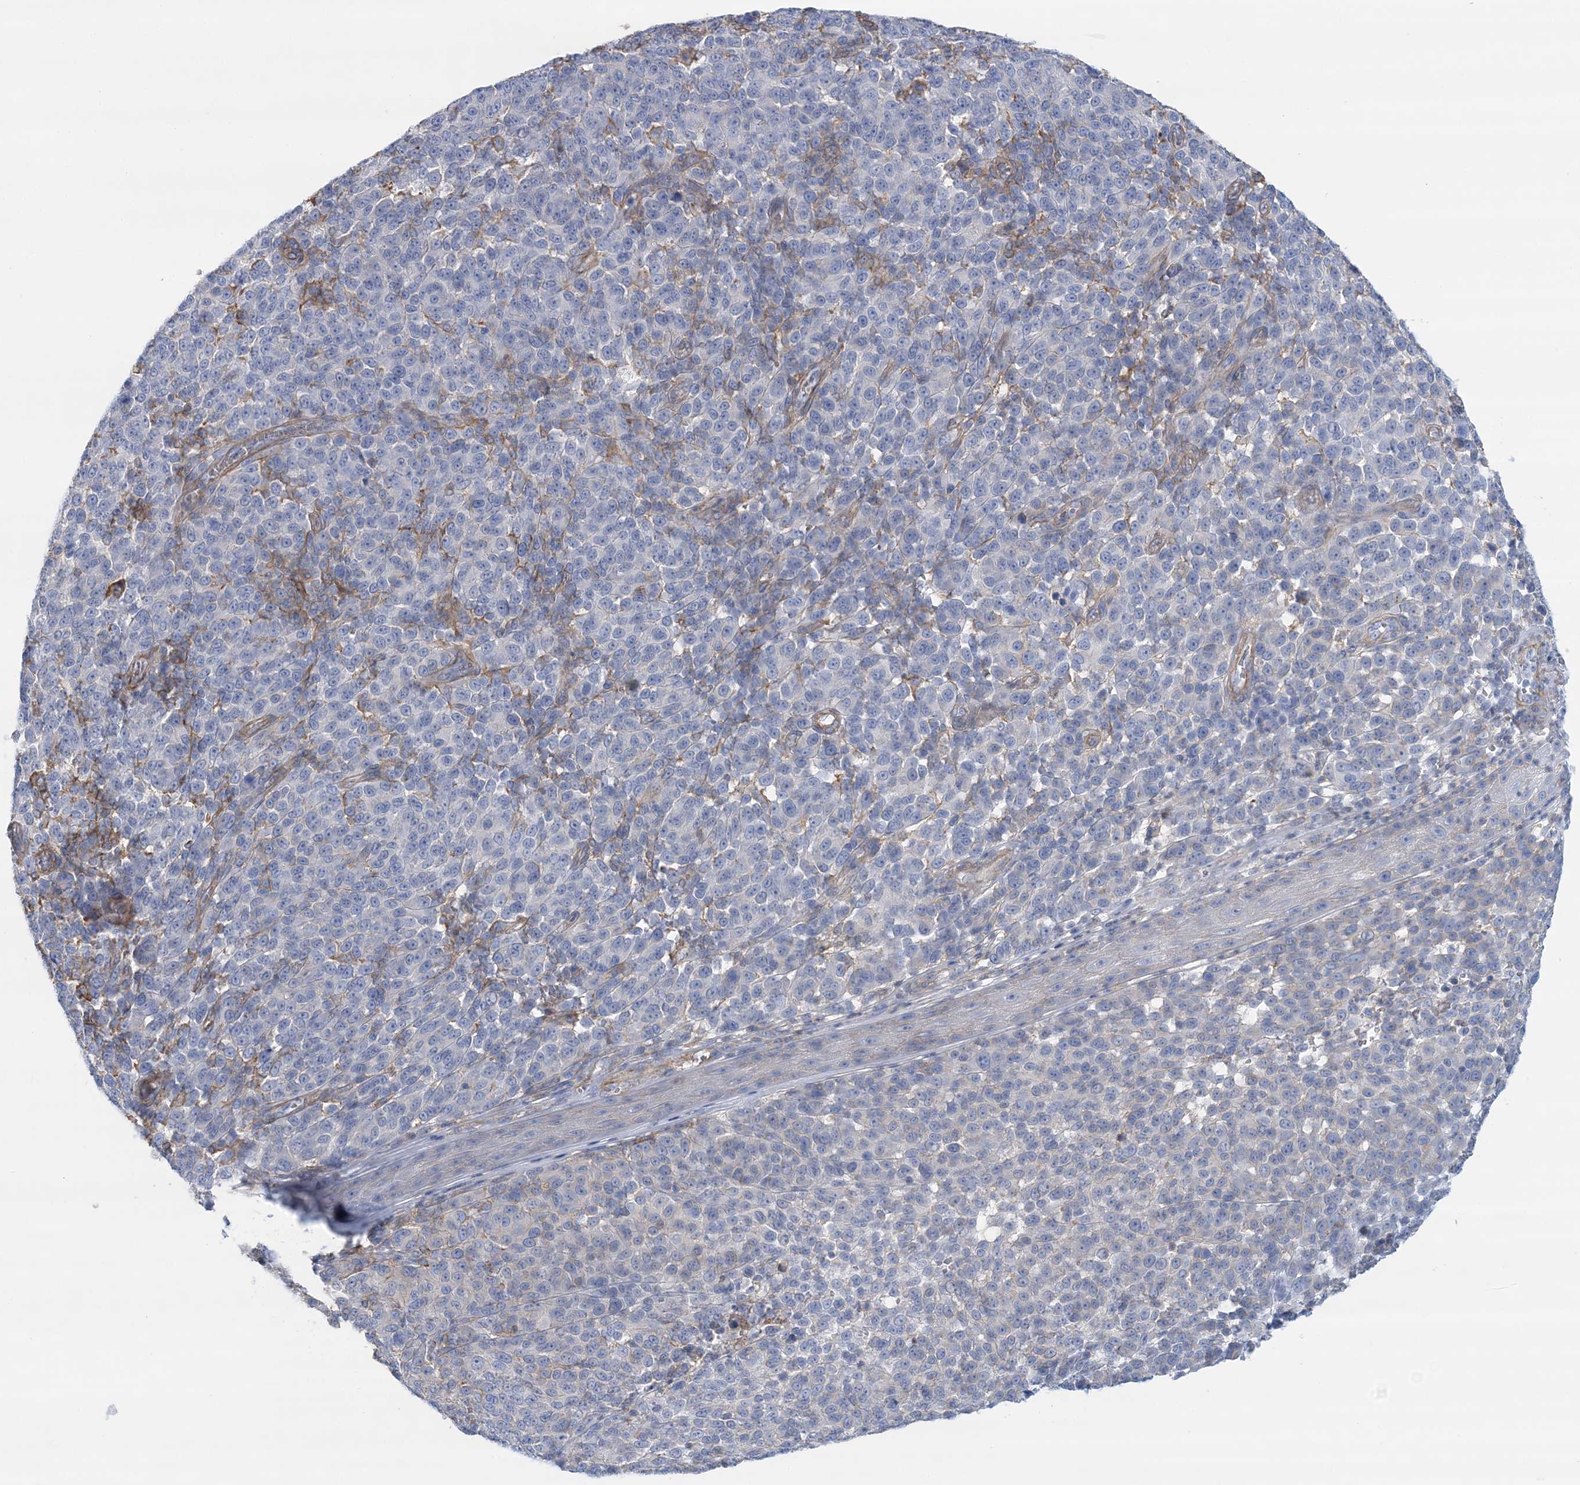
{"staining": {"intensity": "negative", "quantity": "none", "location": "none"}, "tissue": "melanoma", "cell_type": "Tumor cells", "image_type": "cancer", "snomed": [{"axis": "morphology", "description": "Malignant melanoma, NOS"}, {"axis": "topography", "description": "Skin"}], "caption": "High magnification brightfield microscopy of malignant melanoma stained with DAB (3,3'-diaminobenzidine) (brown) and counterstained with hematoxylin (blue): tumor cells show no significant staining.", "gene": "C11orf21", "patient": {"sex": "male", "age": 49}}